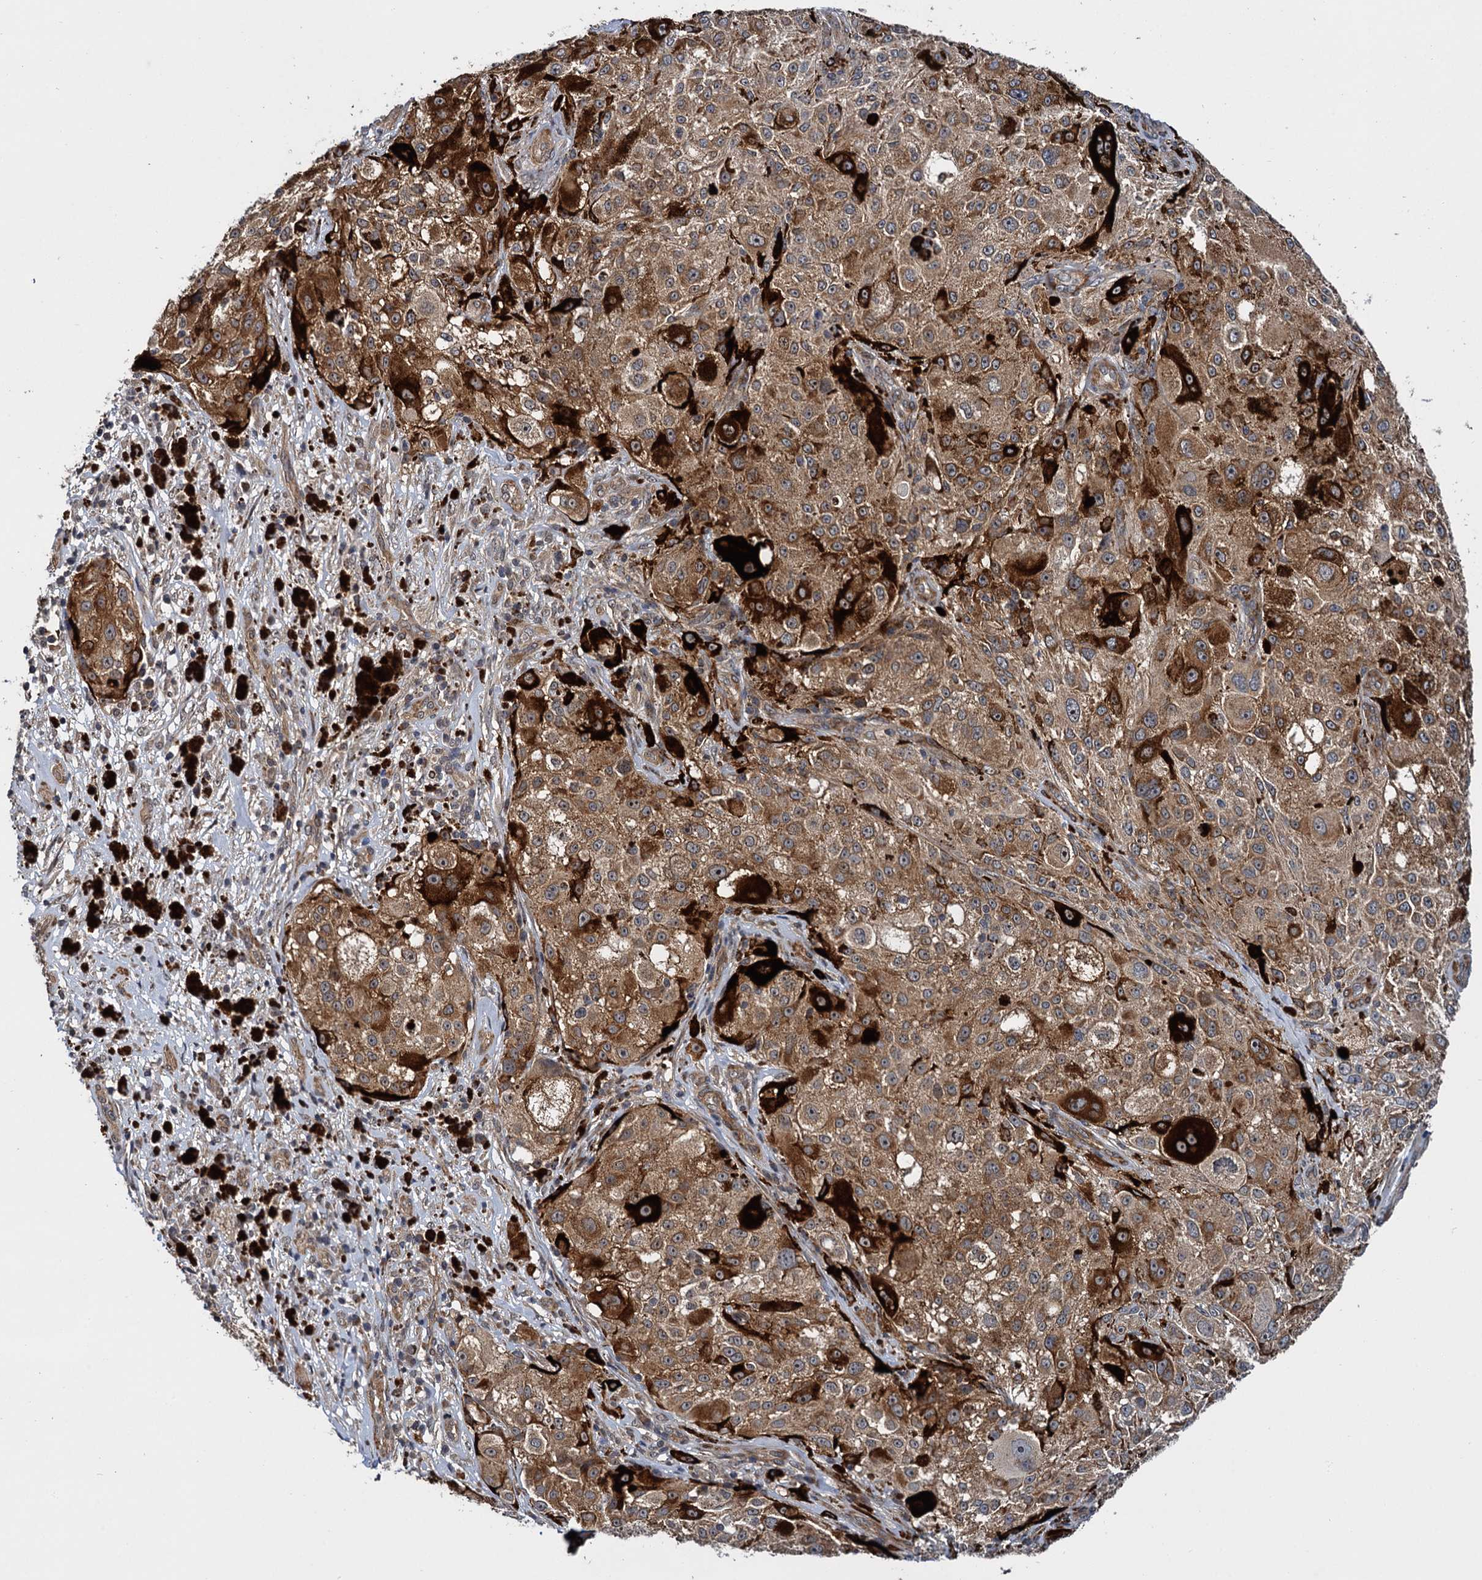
{"staining": {"intensity": "moderate", "quantity": ">75%", "location": "cytoplasmic/membranous"}, "tissue": "melanoma", "cell_type": "Tumor cells", "image_type": "cancer", "snomed": [{"axis": "morphology", "description": "Necrosis, NOS"}, {"axis": "morphology", "description": "Malignant melanoma, NOS"}, {"axis": "topography", "description": "Skin"}], "caption": "Melanoma stained with DAB (3,3'-diaminobenzidine) immunohistochemistry displays medium levels of moderate cytoplasmic/membranous staining in about >75% of tumor cells. (brown staining indicates protein expression, while blue staining denotes nuclei).", "gene": "ARHGAP42", "patient": {"sex": "female", "age": 87}}